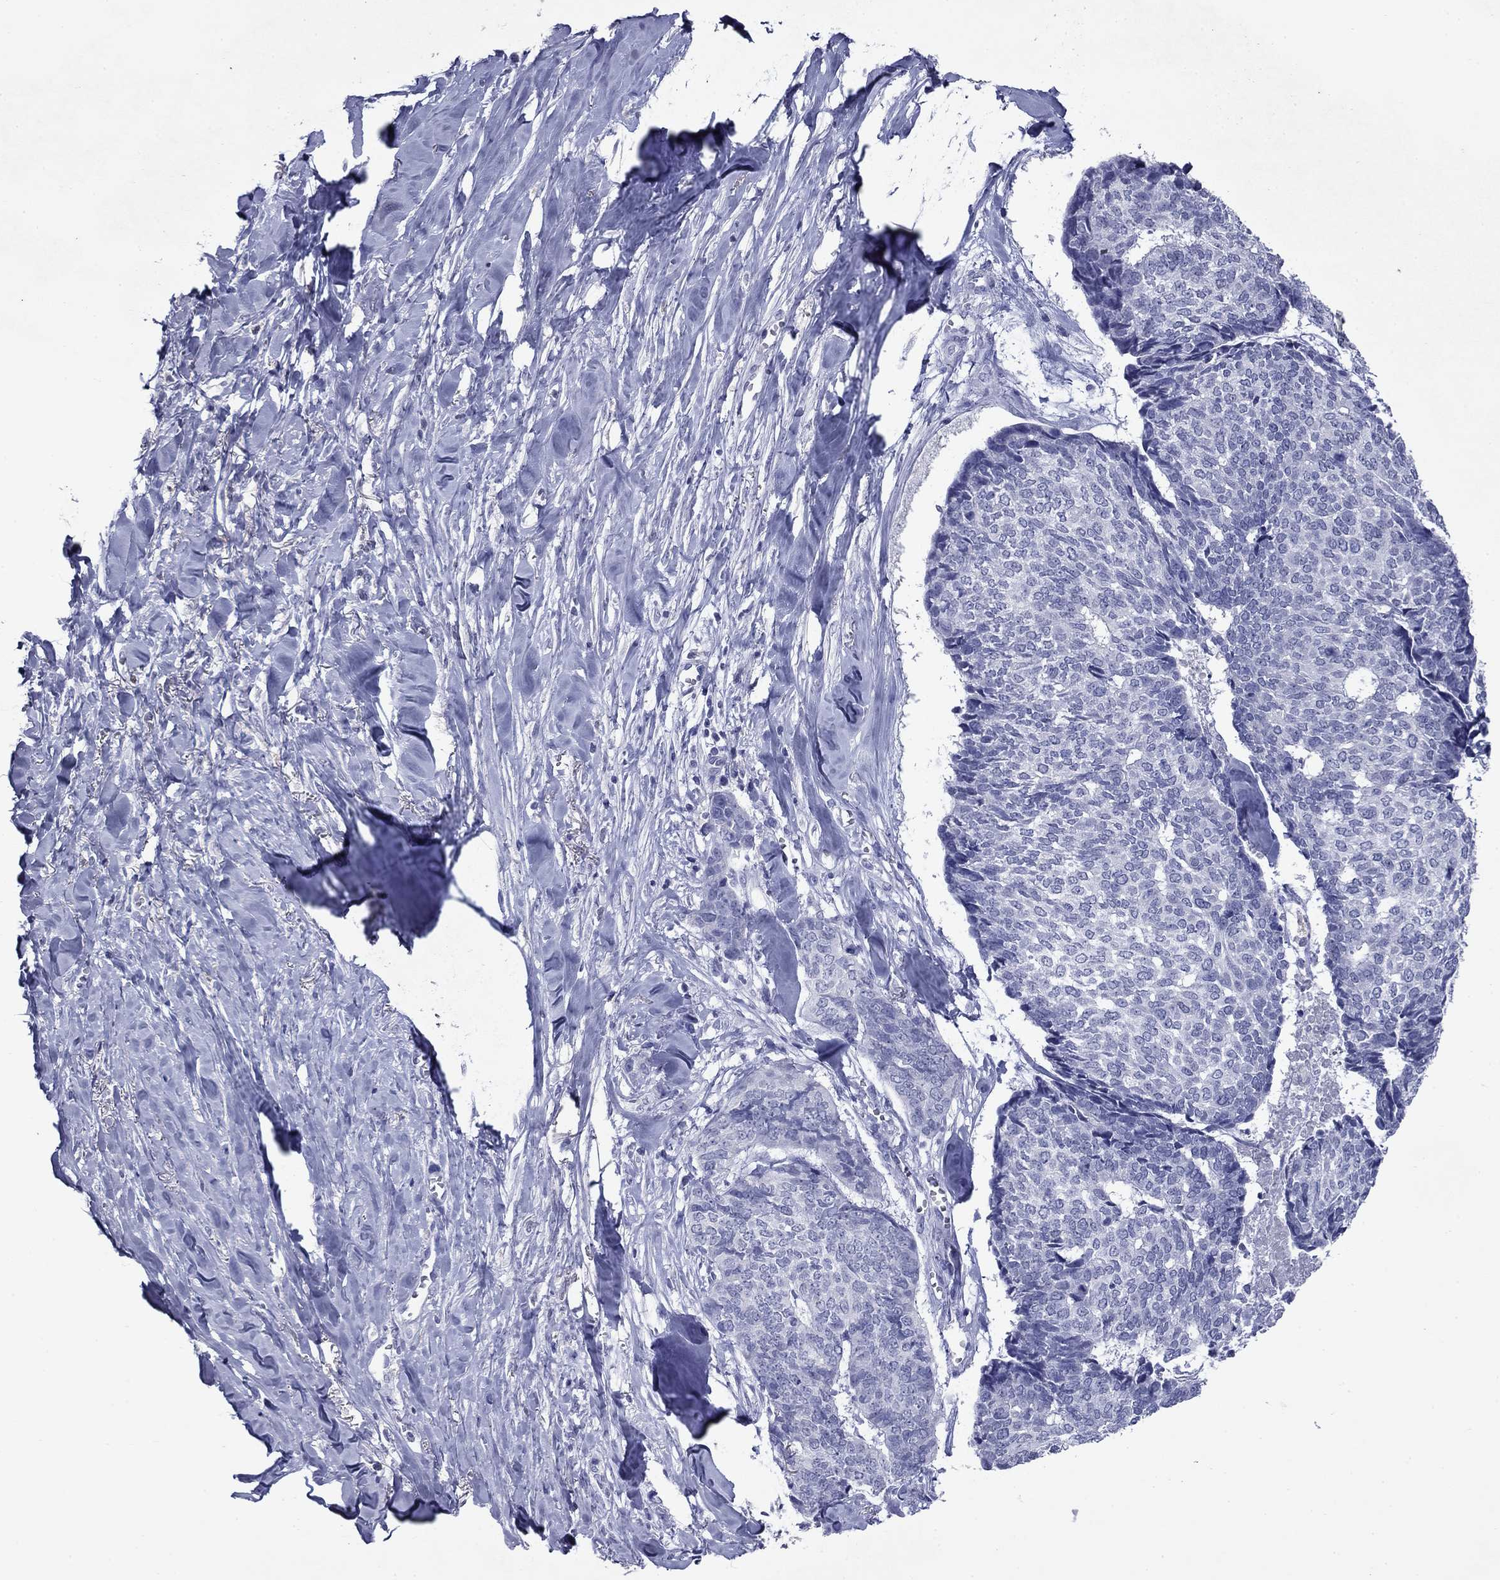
{"staining": {"intensity": "negative", "quantity": "none", "location": "none"}, "tissue": "skin cancer", "cell_type": "Tumor cells", "image_type": "cancer", "snomed": [{"axis": "morphology", "description": "Basal cell carcinoma"}, {"axis": "topography", "description": "Skin"}], "caption": "Protein analysis of basal cell carcinoma (skin) displays no significant staining in tumor cells.", "gene": "CFAP119", "patient": {"sex": "male", "age": 86}}